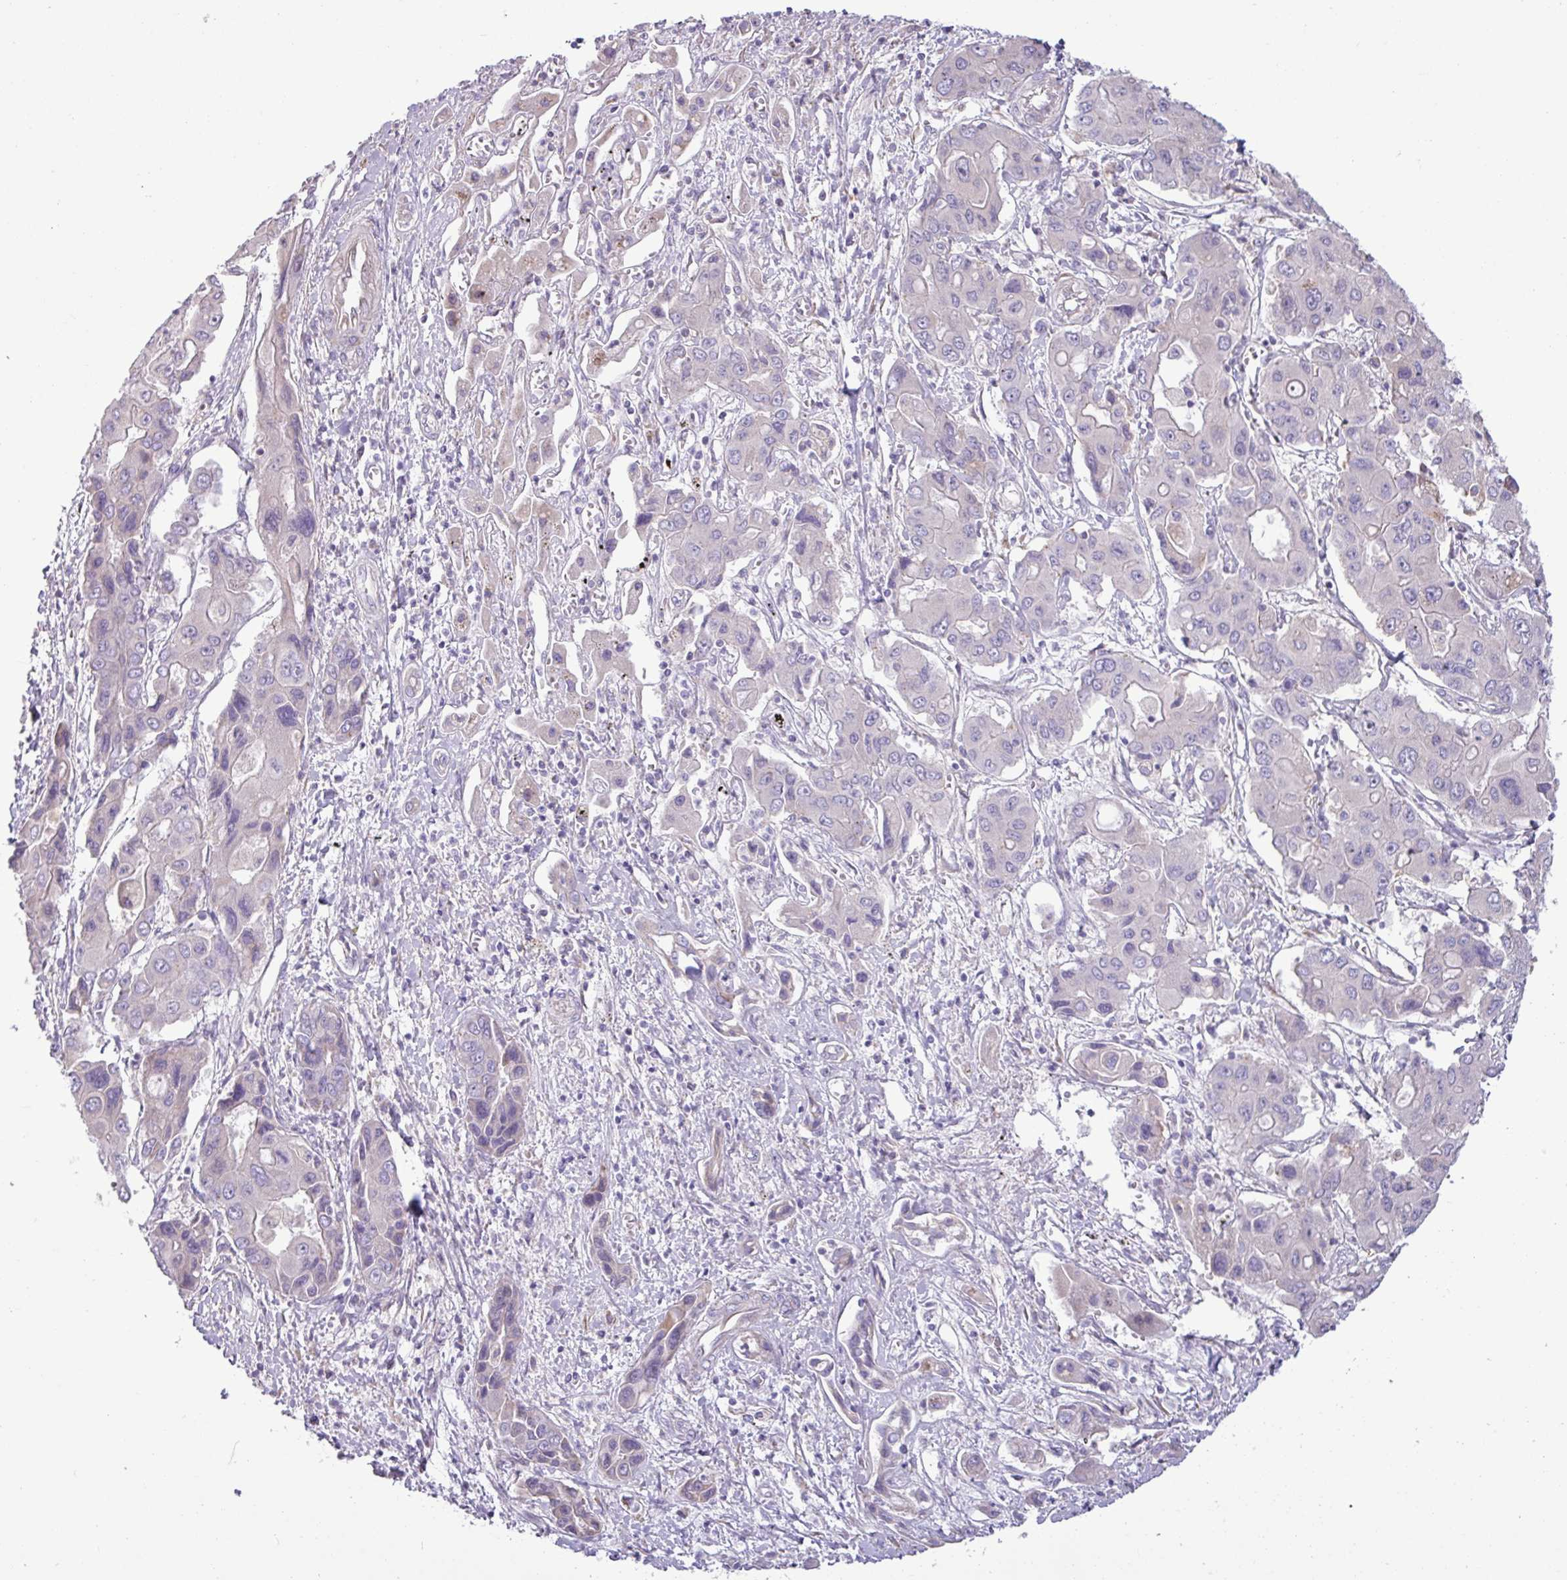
{"staining": {"intensity": "negative", "quantity": "none", "location": "none"}, "tissue": "liver cancer", "cell_type": "Tumor cells", "image_type": "cancer", "snomed": [{"axis": "morphology", "description": "Cholangiocarcinoma"}, {"axis": "topography", "description": "Liver"}], "caption": "Immunohistochemistry photomicrograph of human cholangiocarcinoma (liver) stained for a protein (brown), which demonstrates no expression in tumor cells.", "gene": "IRGC", "patient": {"sex": "male", "age": 67}}